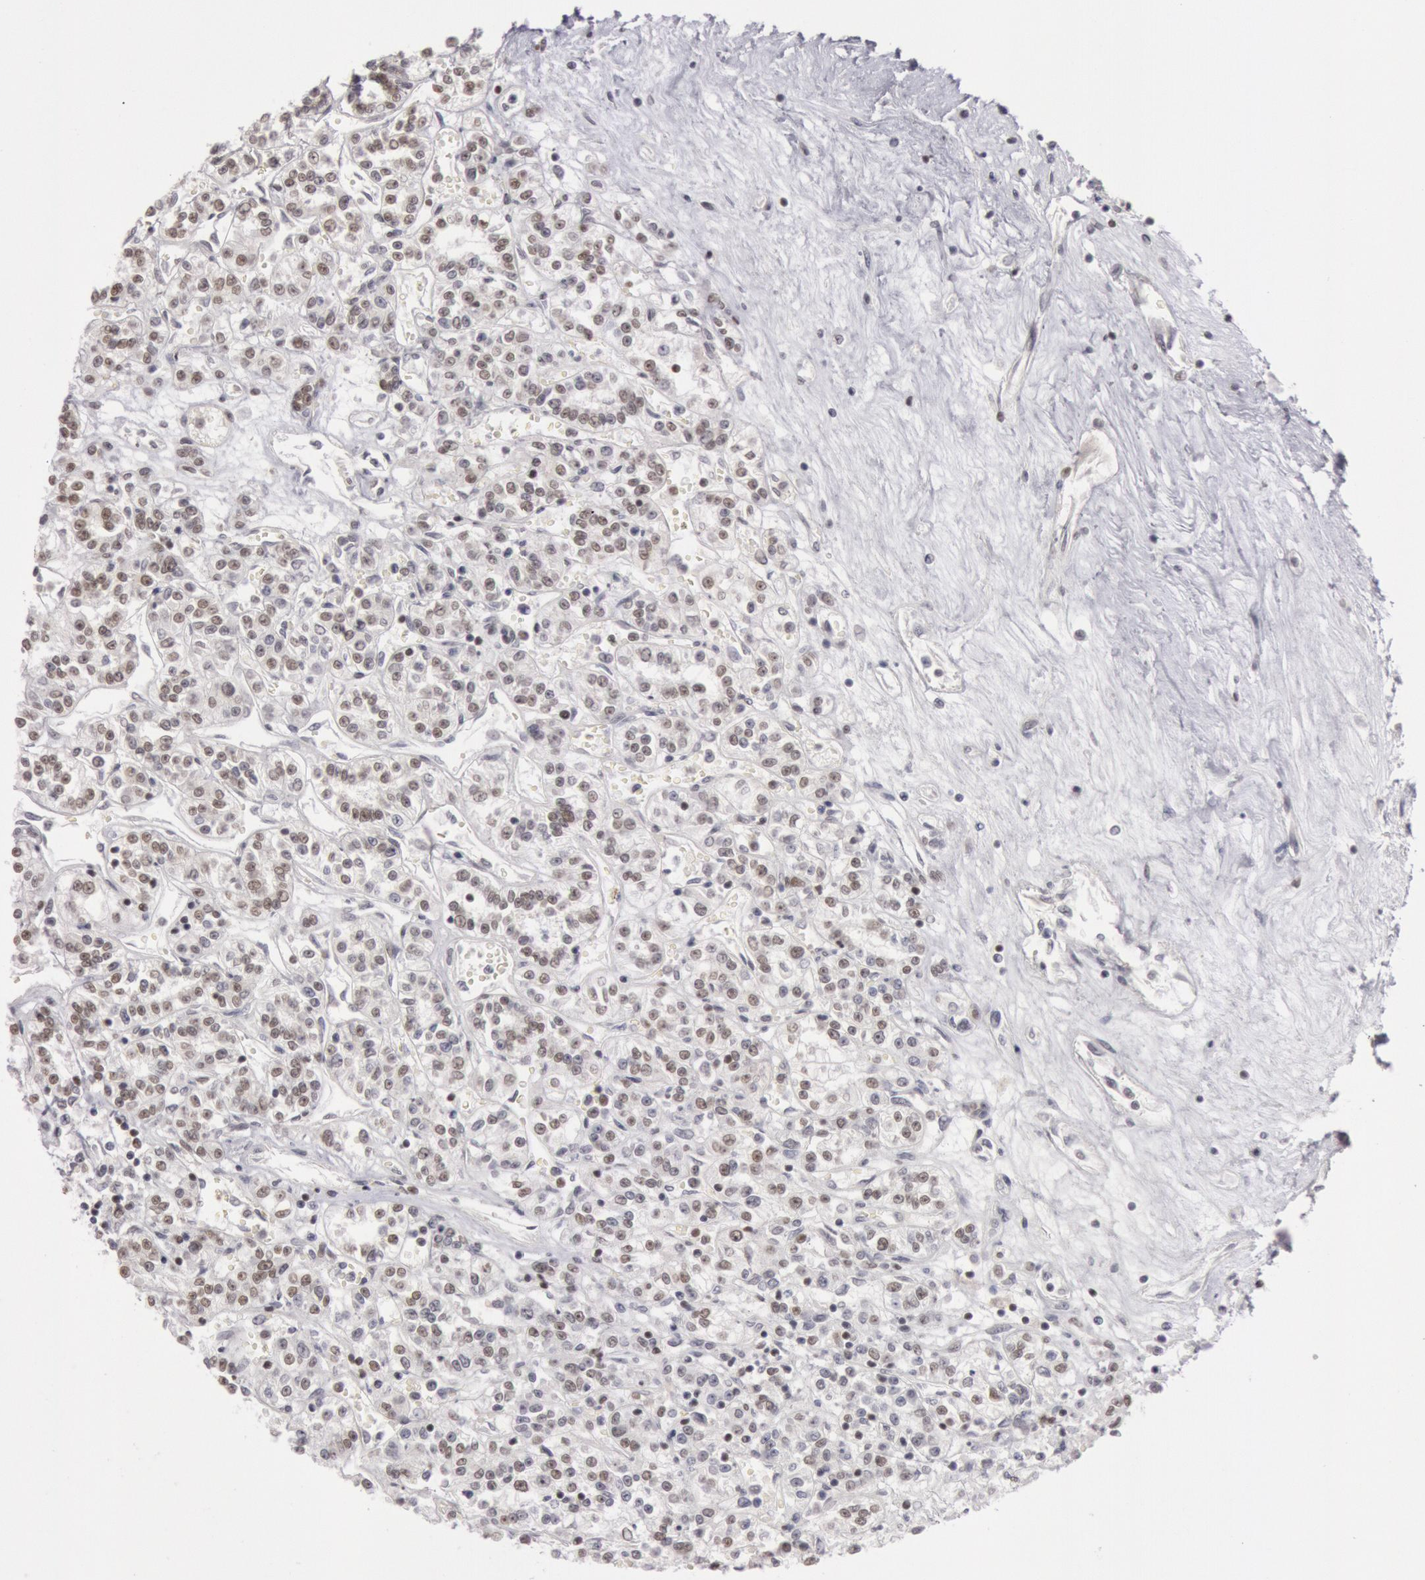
{"staining": {"intensity": "weak", "quantity": "25%-75%", "location": "nuclear"}, "tissue": "renal cancer", "cell_type": "Tumor cells", "image_type": "cancer", "snomed": [{"axis": "morphology", "description": "Adenocarcinoma, NOS"}, {"axis": "topography", "description": "Kidney"}], "caption": "DAB immunohistochemical staining of human adenocarcinoma (renal) demonstrates weak nuclear protein expression in about 25%-75% of tumor cells.", "gene": "ESS2", "patient": {"sex": "female", "age": 76}}